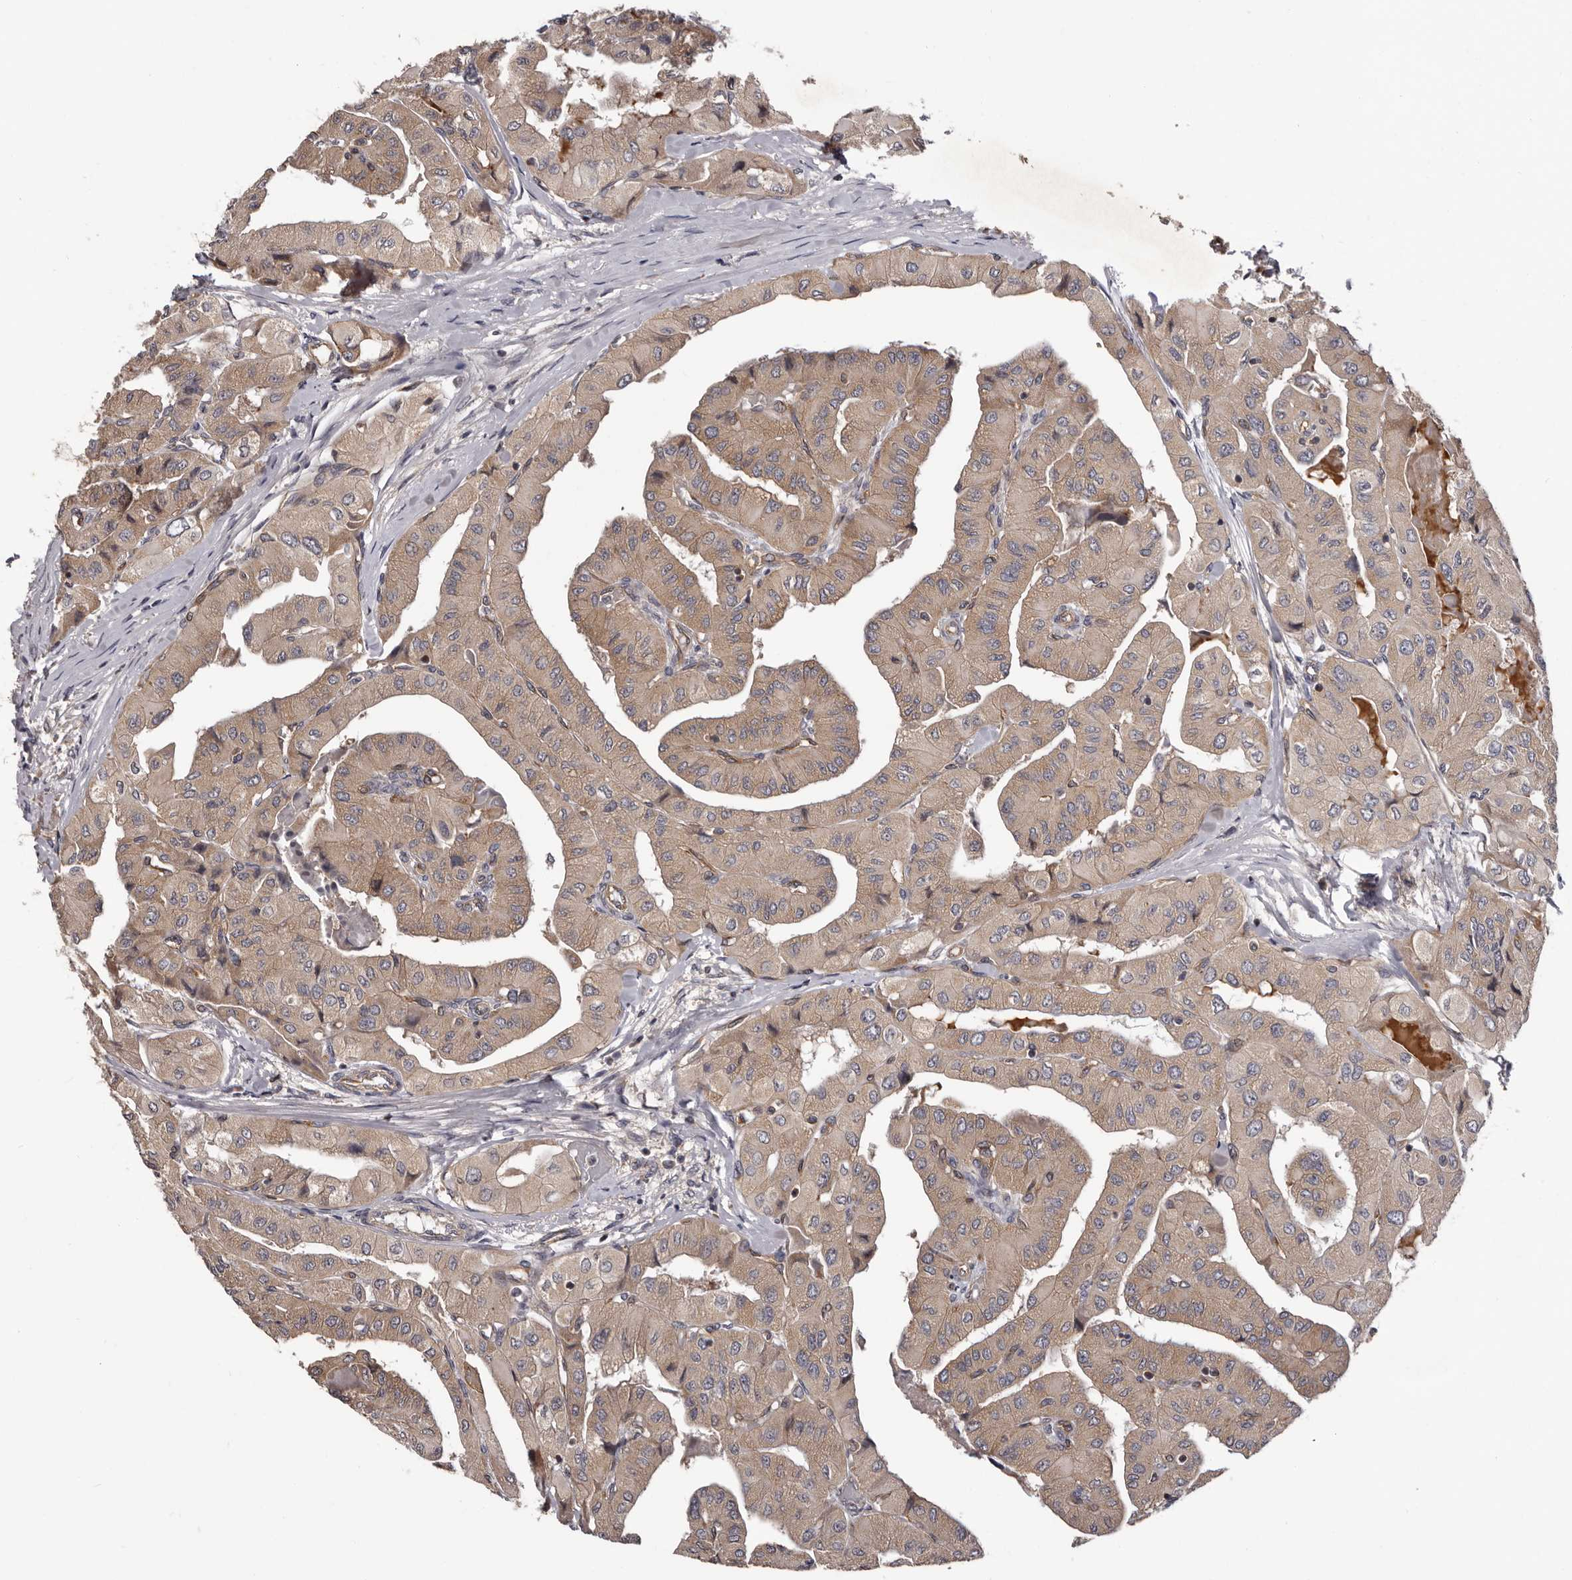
{"staining": {"intensity": "weak", "quantity": ">75%", "location": "cytoplasmic/membranous"}, "tissue": "thyroid cancer", "cell_type": "Tumor cells", "image_type": "cancer", "snomed": [{"axis": "morphology", "description": "Papillary adenocarcinoma, NOS"}, {"axis": "topography", "description": "Thyroid gland"}], "caption": "Human thyroid cancer stained for a protein (brown) shows weak cytoplasmic/membranous positive staining in approximately >75% of tumor cells.", "gene": "VPS37A", "patient": {"sex": "female", "age": 59}}